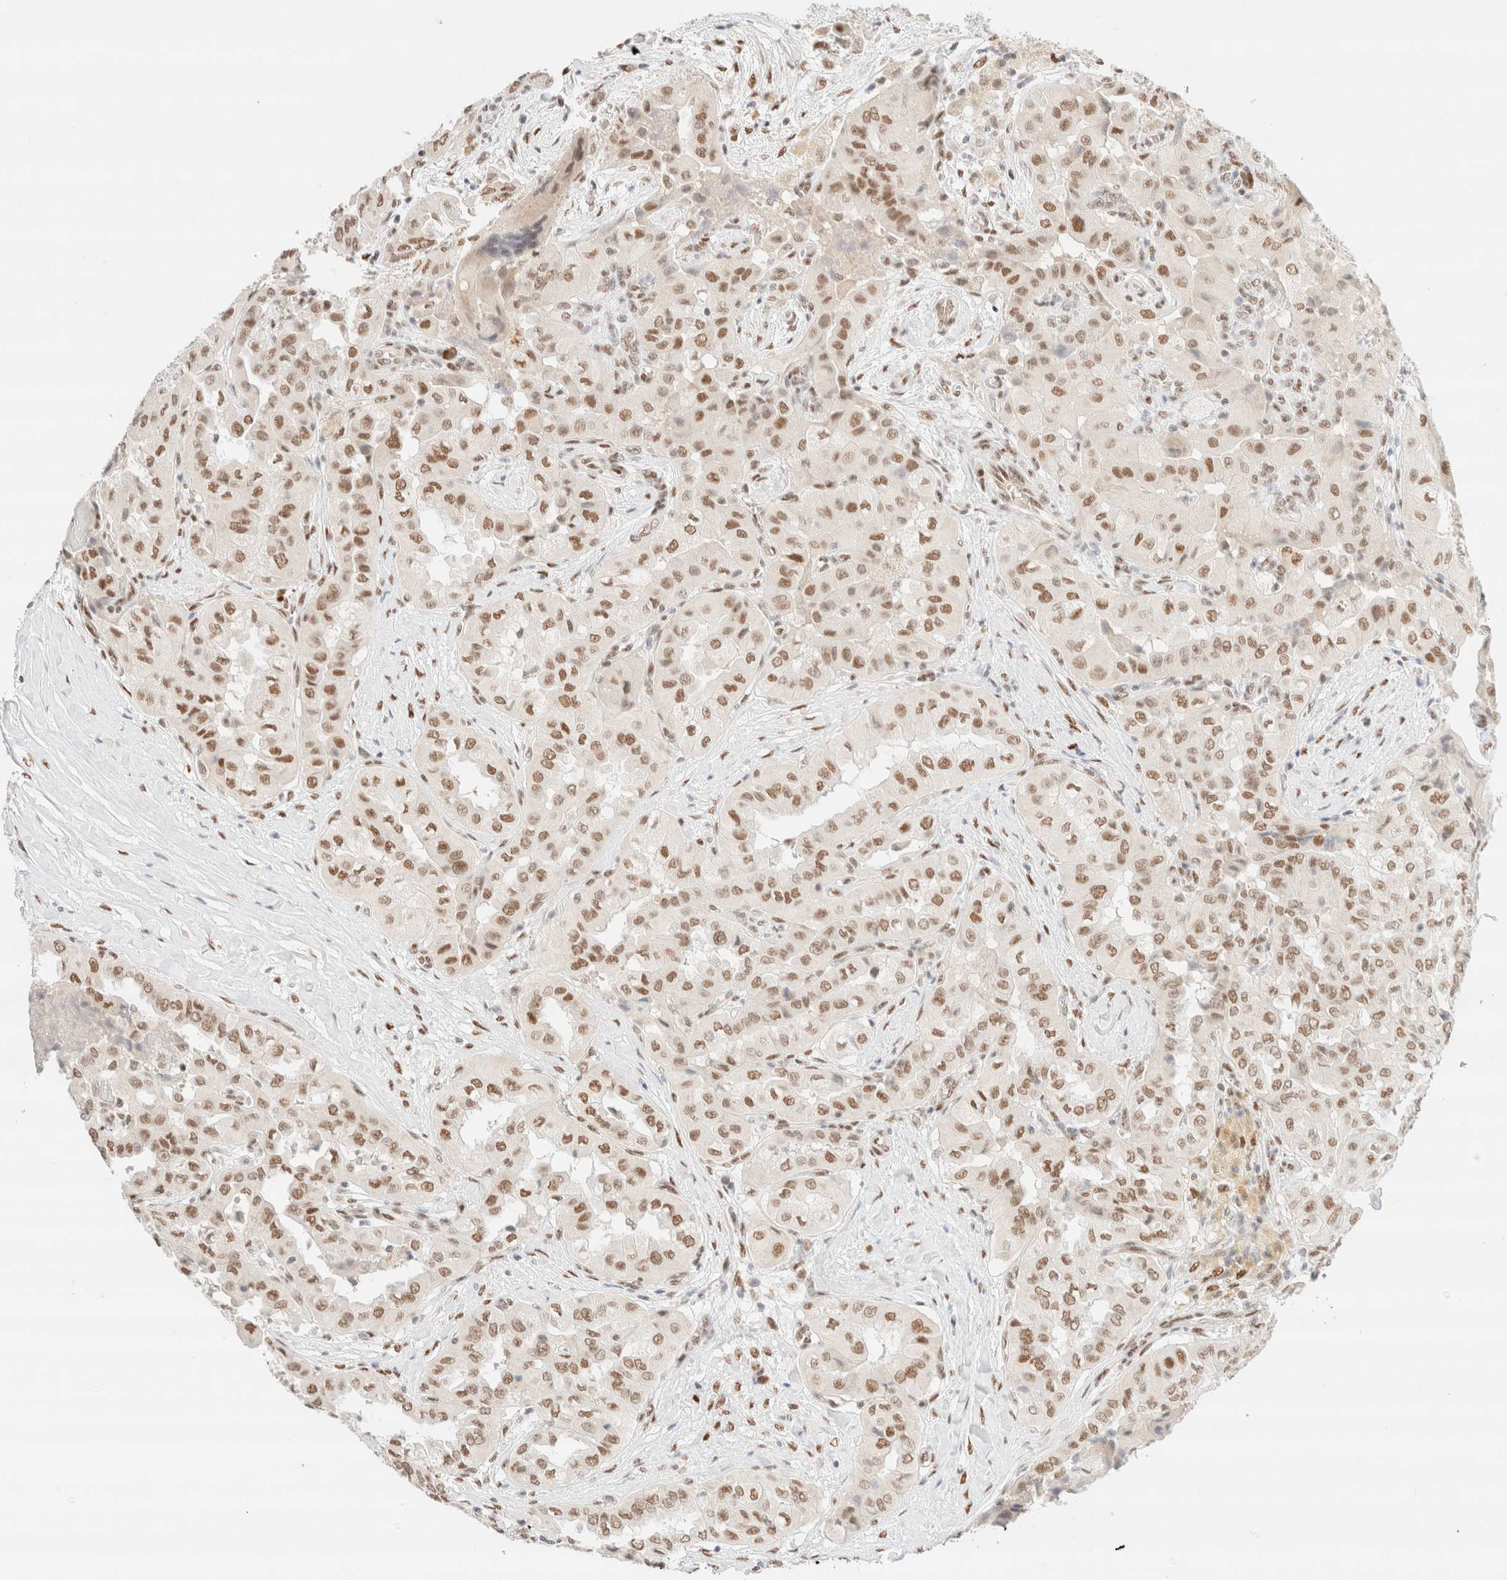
{"staining": {"intensity": "moderate", "quantity": ">75%", "location": "nuclear"}, "tissue": "thyroid cancer", "cell_type": "Tumor cells", "image_type": "cancer", "snomed": [{"axis": "morphology", "description": "Papillary adenocarcinoma, NOS"}, {"axis": "topography", "description": "Thyroid gland"}], "caption": "This image displays IHC staining of thyroid papillary adenocarcinoma, with medium moderate nuclear staining in approximately >75% of tumor cells.", "gene": "CIC", "patient": {"sex": "female", "age": 59}}